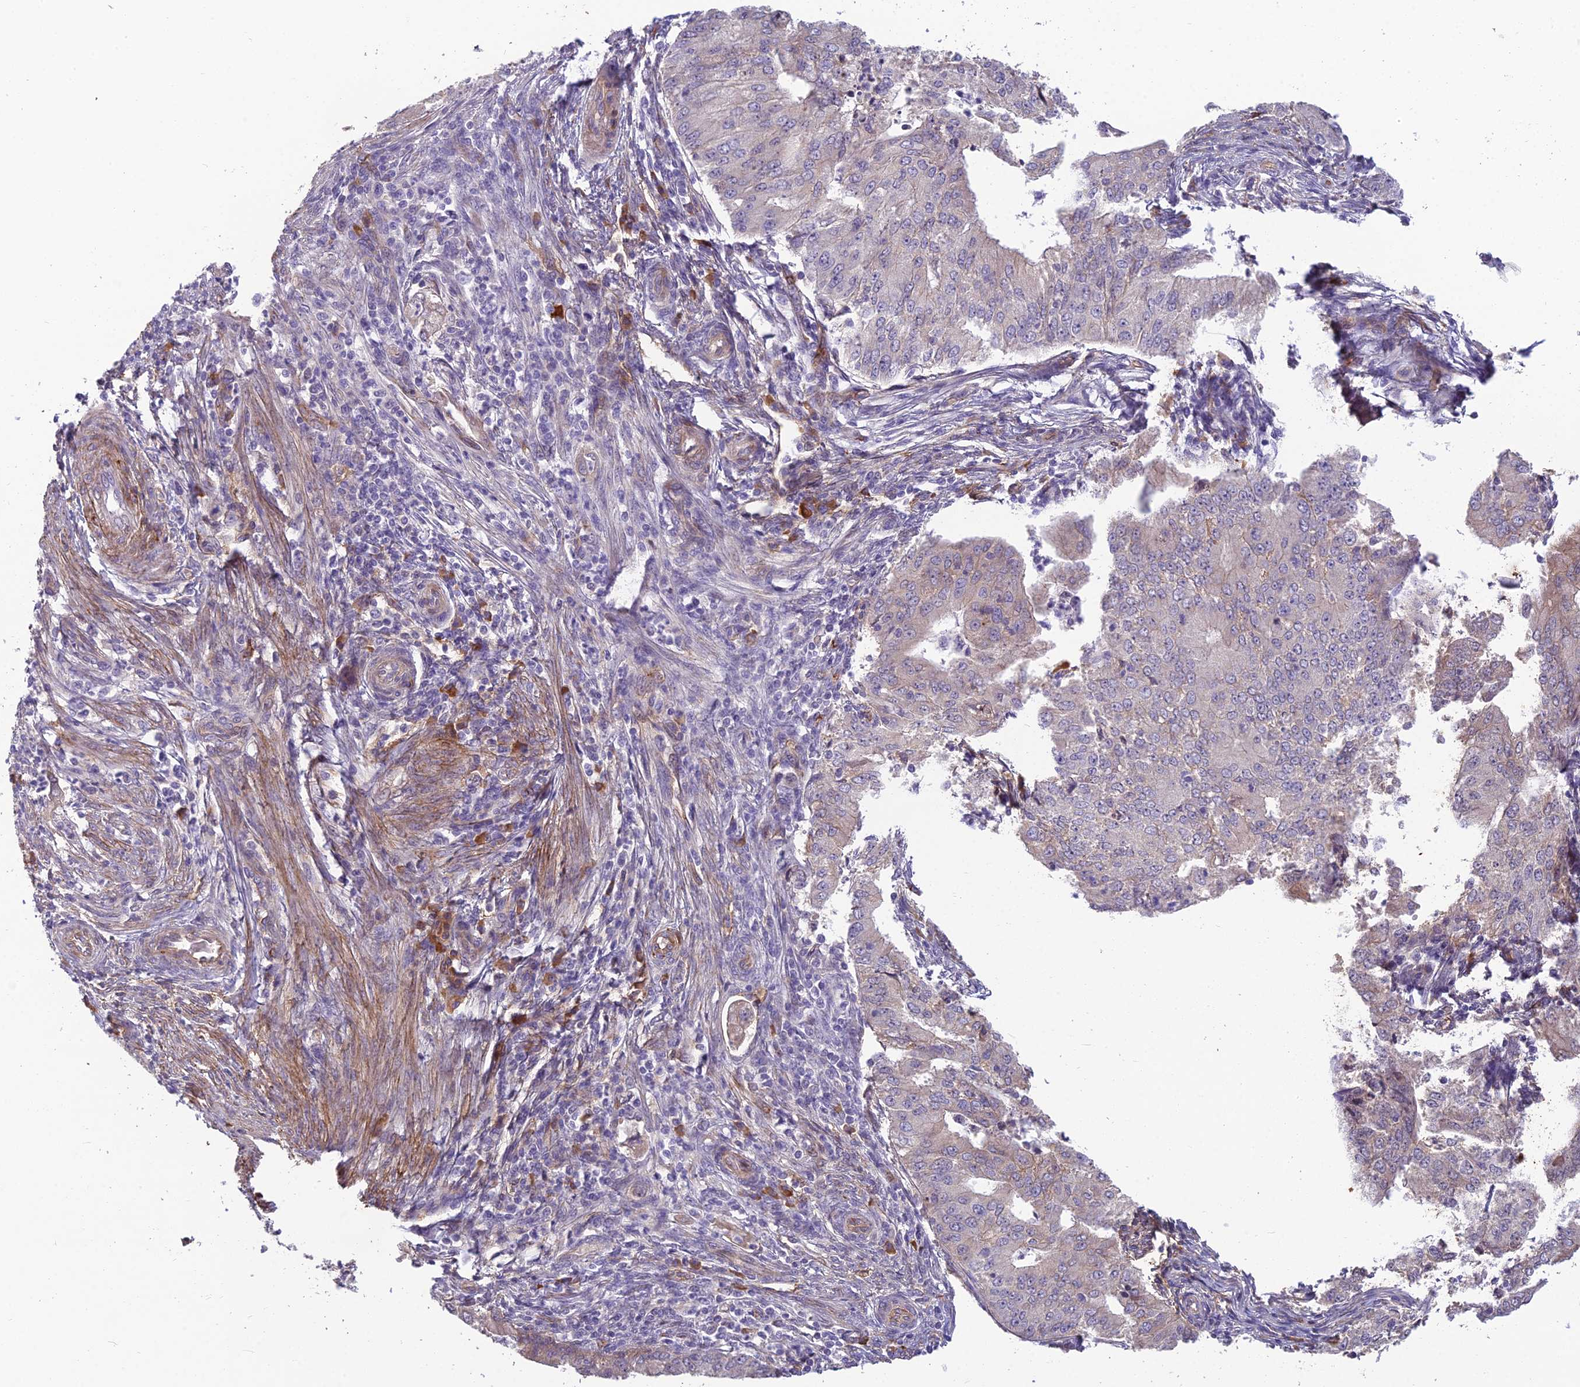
{"staining": {"intensity": "negative", "quantity": "none", "location": "none"}, "tissue": "endometrial cancer", "cell_type": "Tumor cells", "image_type": "cancer", "snomed": [{"axis": "morphology", "description": "Adenocarcinoma, NOS"}, {"axis": "topography", "description": "Endometrium"}], "caption": "High magnification brightfield microscopy of endometrial cancer stained with DAB (brown) and counterstained with hematoxylin (blue): tumor cells show no significant expression.", "gene": "TSPAN15", "patient": {"sex": "female", "age": 50}}